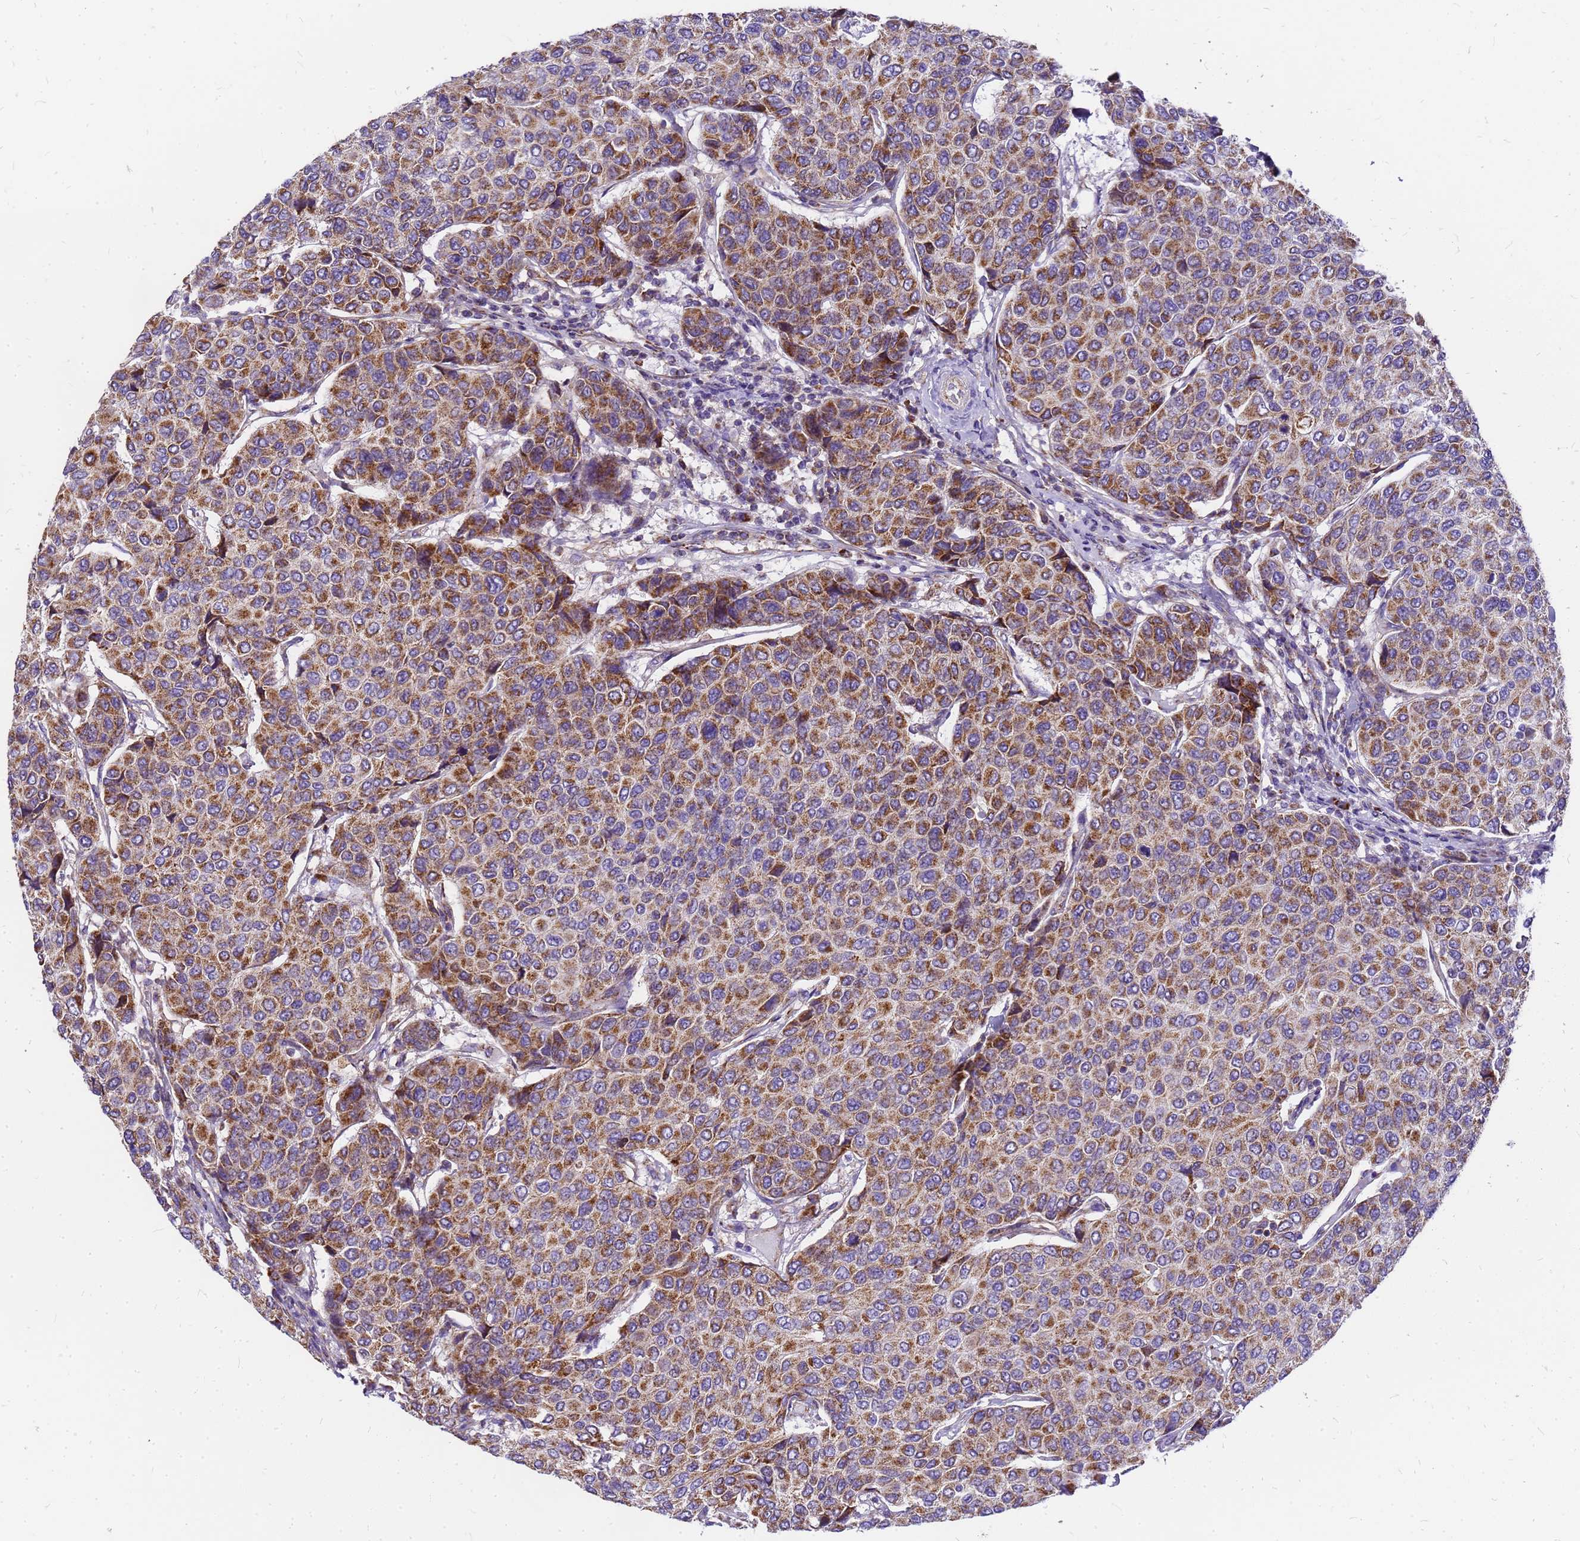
{"staining": {"intensity": "moderate", "quantity": ">75%", "location": "cytoplasmic/membranous"}, "tissue": "breast cancer", "cell_type": "Tumor cells", "image_type": "cancer", "snomed": [{"axis": "morphology", "description": "Duct carcinoma"}, {"axis": "topography", "description": "Breast"}], "caption": "Breast invasive ductal carcinoma stained with a protein marker demonstrates moderate staining in tumor cells.", "gene": "MRPS26", "patient": {"sex": "female", "age": 55}}